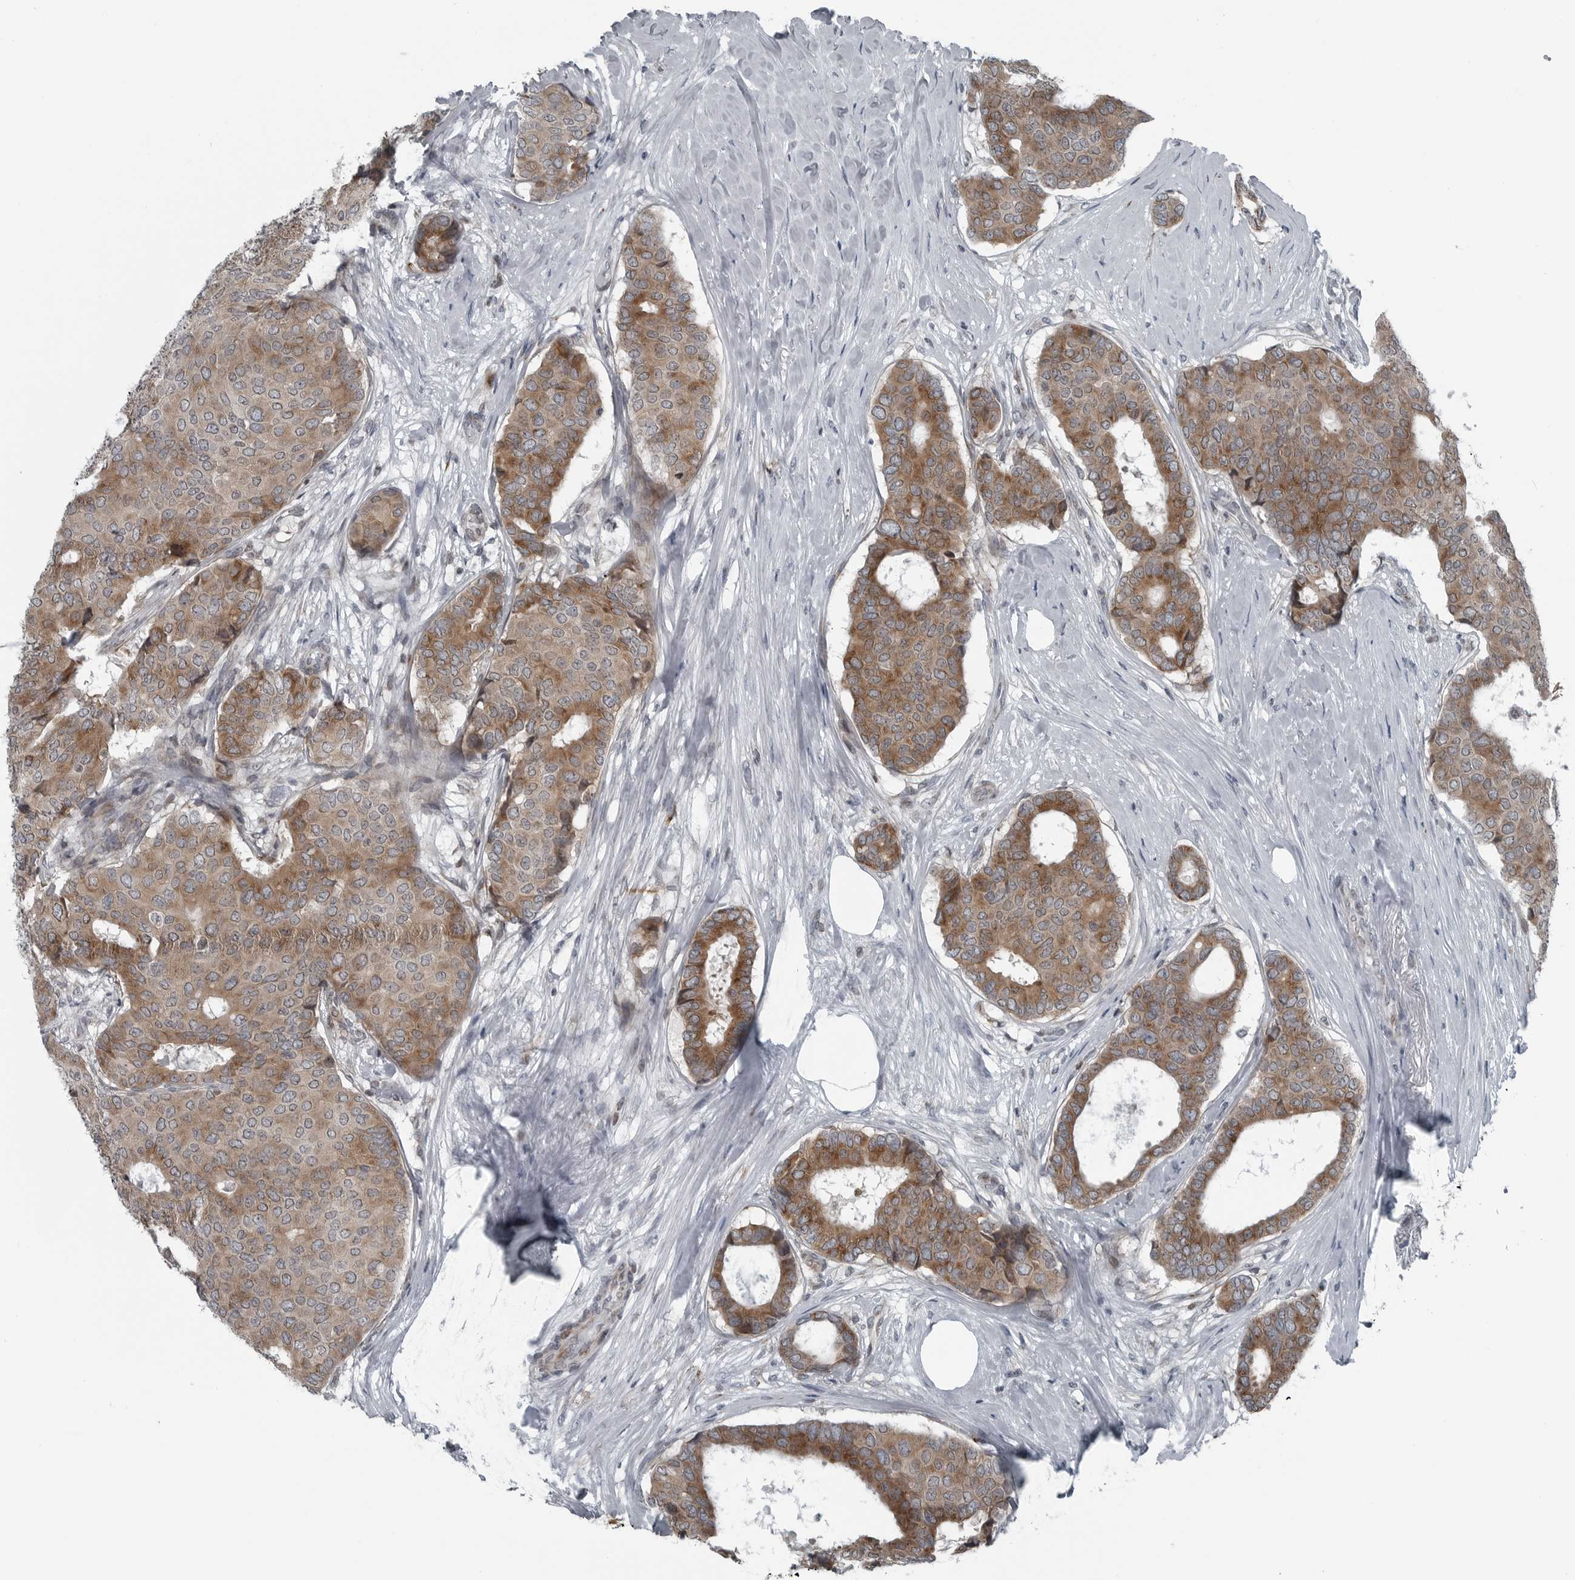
{"staining": {"intensity": "moderate", "quantity": ">75%", "location": "cytoplasmic/membranous"}, "tissue": "breast cancer", "cell_type": "Tumor cells", "image_type": "cancer", "snomed": [{"axis": "morphology", "description": "Duct carcinoma"}, {"axis": "topography", "description": "Breast"}], "caption": "Protein expression analysis of human infiltrating ductal carcinoma (breast) reveals moderate cytoplasmic/membranous staining in about >75% of tumor cells.", "gene": "GAK", "patient": {"sex": "female", "age": 75}}